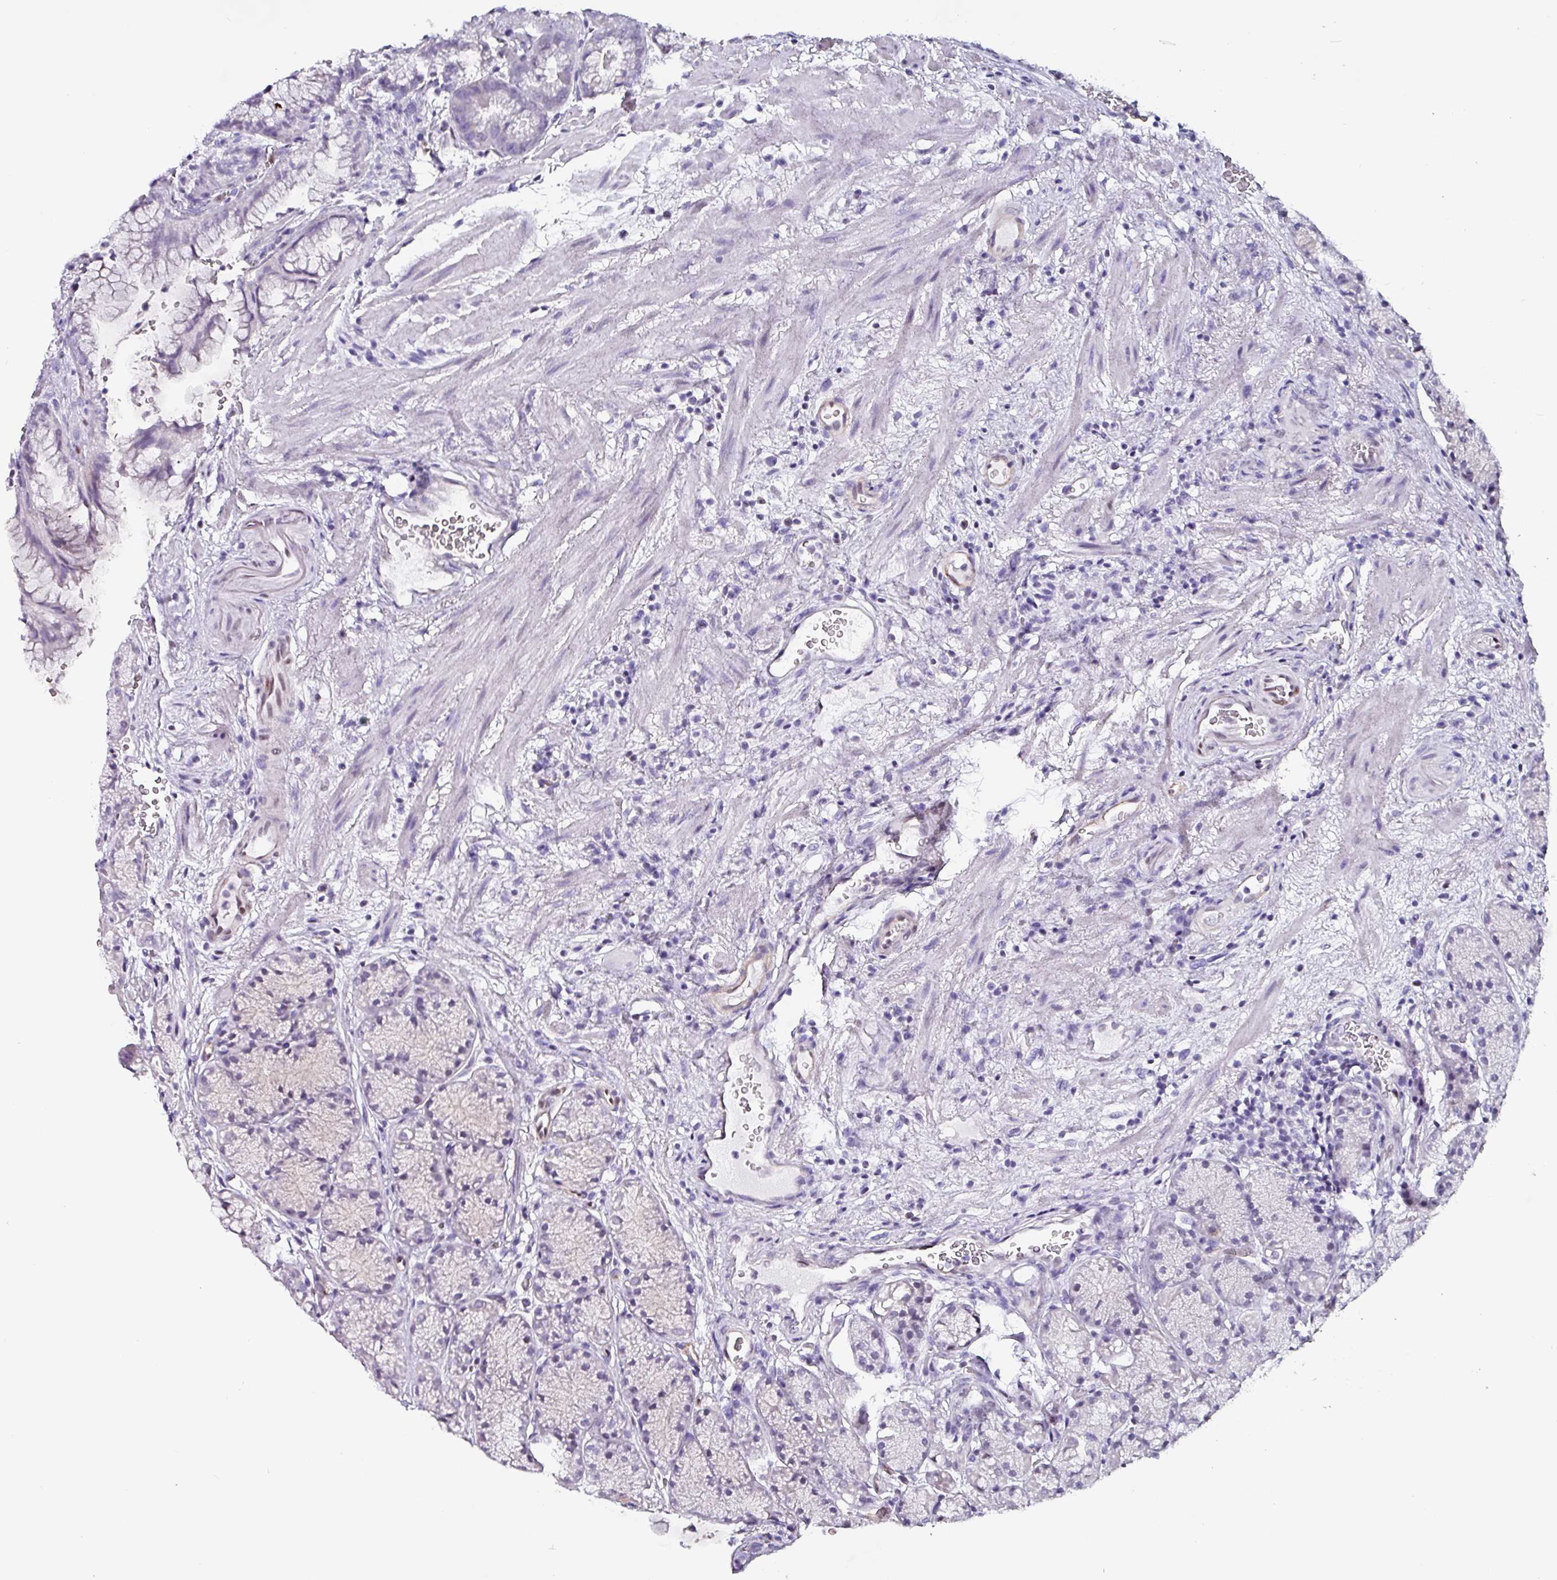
{"staining": {"intensity": "negative", "quantity": "none", "location": "none"}, "tissue": "stomach", "cell_type": "Glandular cells", "image_type": "normal", "snomed": [{"axis": "morphology", "description": "Normal tissue, NOS"}, {"axis": "topography", "description": "Stomach"}], "caption": "A high-resolution histopathology image shows immunohistochemistry staining of benign stomach, which reveals no significant staining in glandular cells. The staining was performed using DAB to visualize the protein expression in brown, while the nuclei were stained in blue with hematoxylin (Magnification: 20x).", "gene": "ZNF816", "patient": {"sex": "male", "age": 63}}